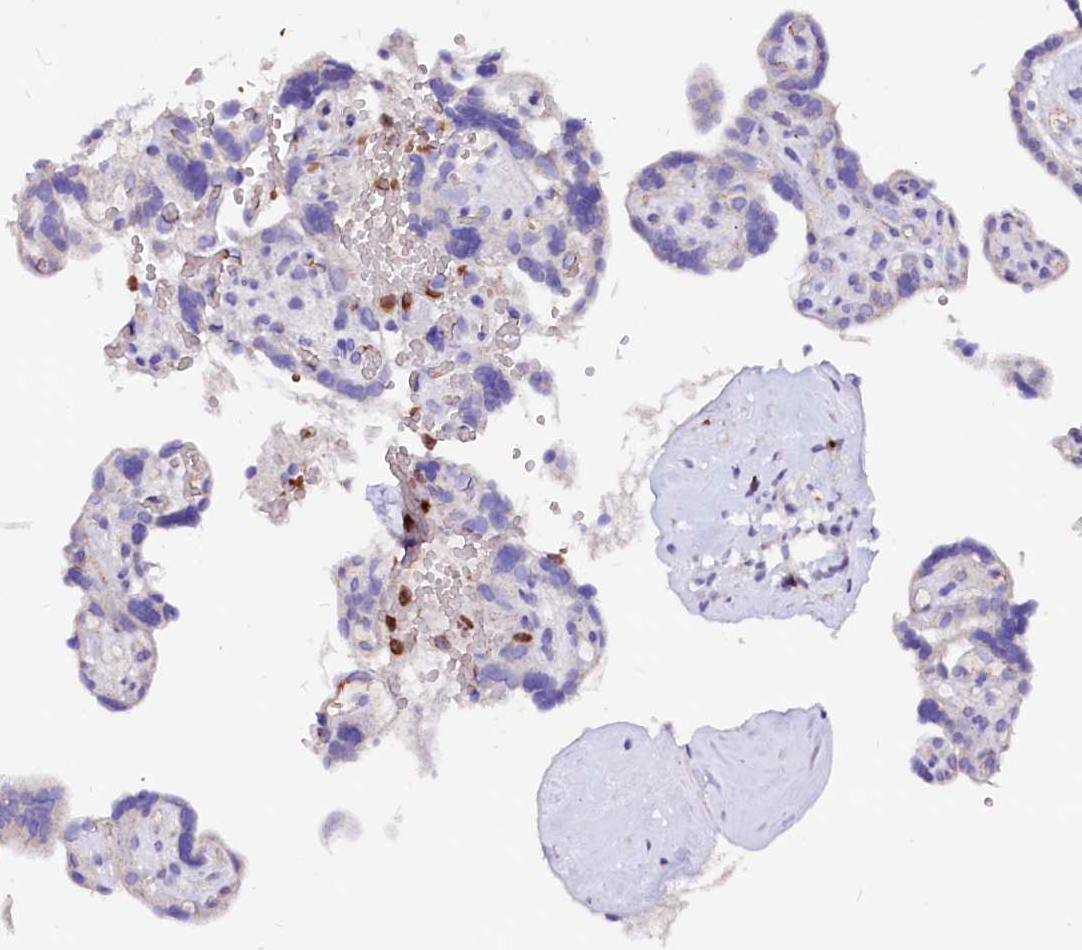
{"staining": {"intensity": "negative", "quantity": "none", "location": "none"}, "tissue": "placenta", "cell_type": "Decidual cells", "image_type": "normal", "snomed": [{"axis": "morphology", "description": "Normal tissue, NOS"}, {"axis": "topography", "description": "Placenta"}], "caption": "The image shows no significant expression in decidual cells of placenta.", "gene": "RAB27A", "patient": {"sex": "female", "age": 30}}